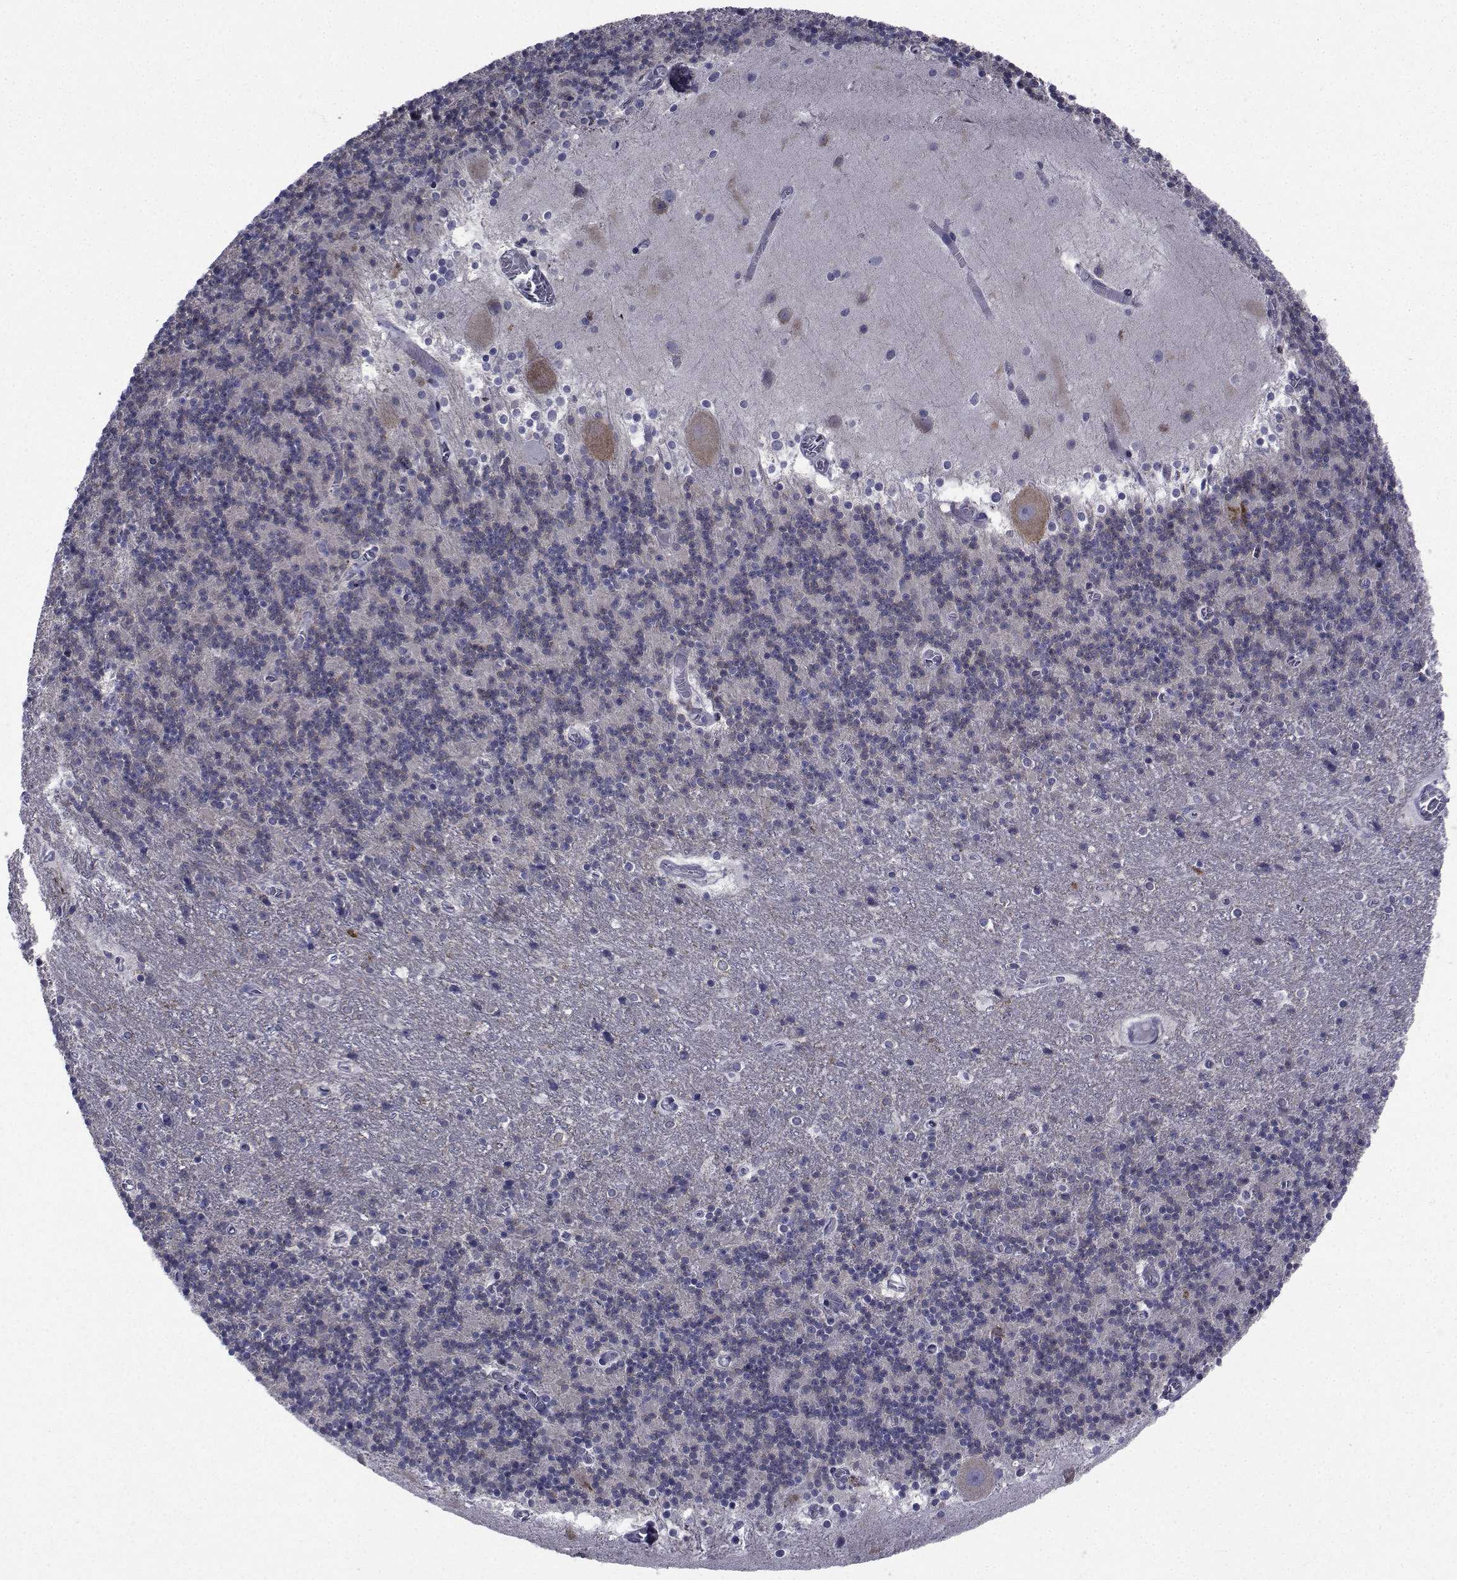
{"staining": {"intensity": "negative", "quantity": "none", "location": "none"}, "tissue": "cerebellum", "cell_type": "Cells in granular layer", "image_type": "normal", "snomed": [{"axis": "morphology", "description": "Normal tissue, NOS"}, {"axis": "topography", "description": "Cerebellum"}], "caption": "Immunohistochemistry of unremarkable human cerebellum demonstrates no positivity in cells in granular layer.", "gene": "SEMA5B", "patient": {"sex": "male", "age": 70}}